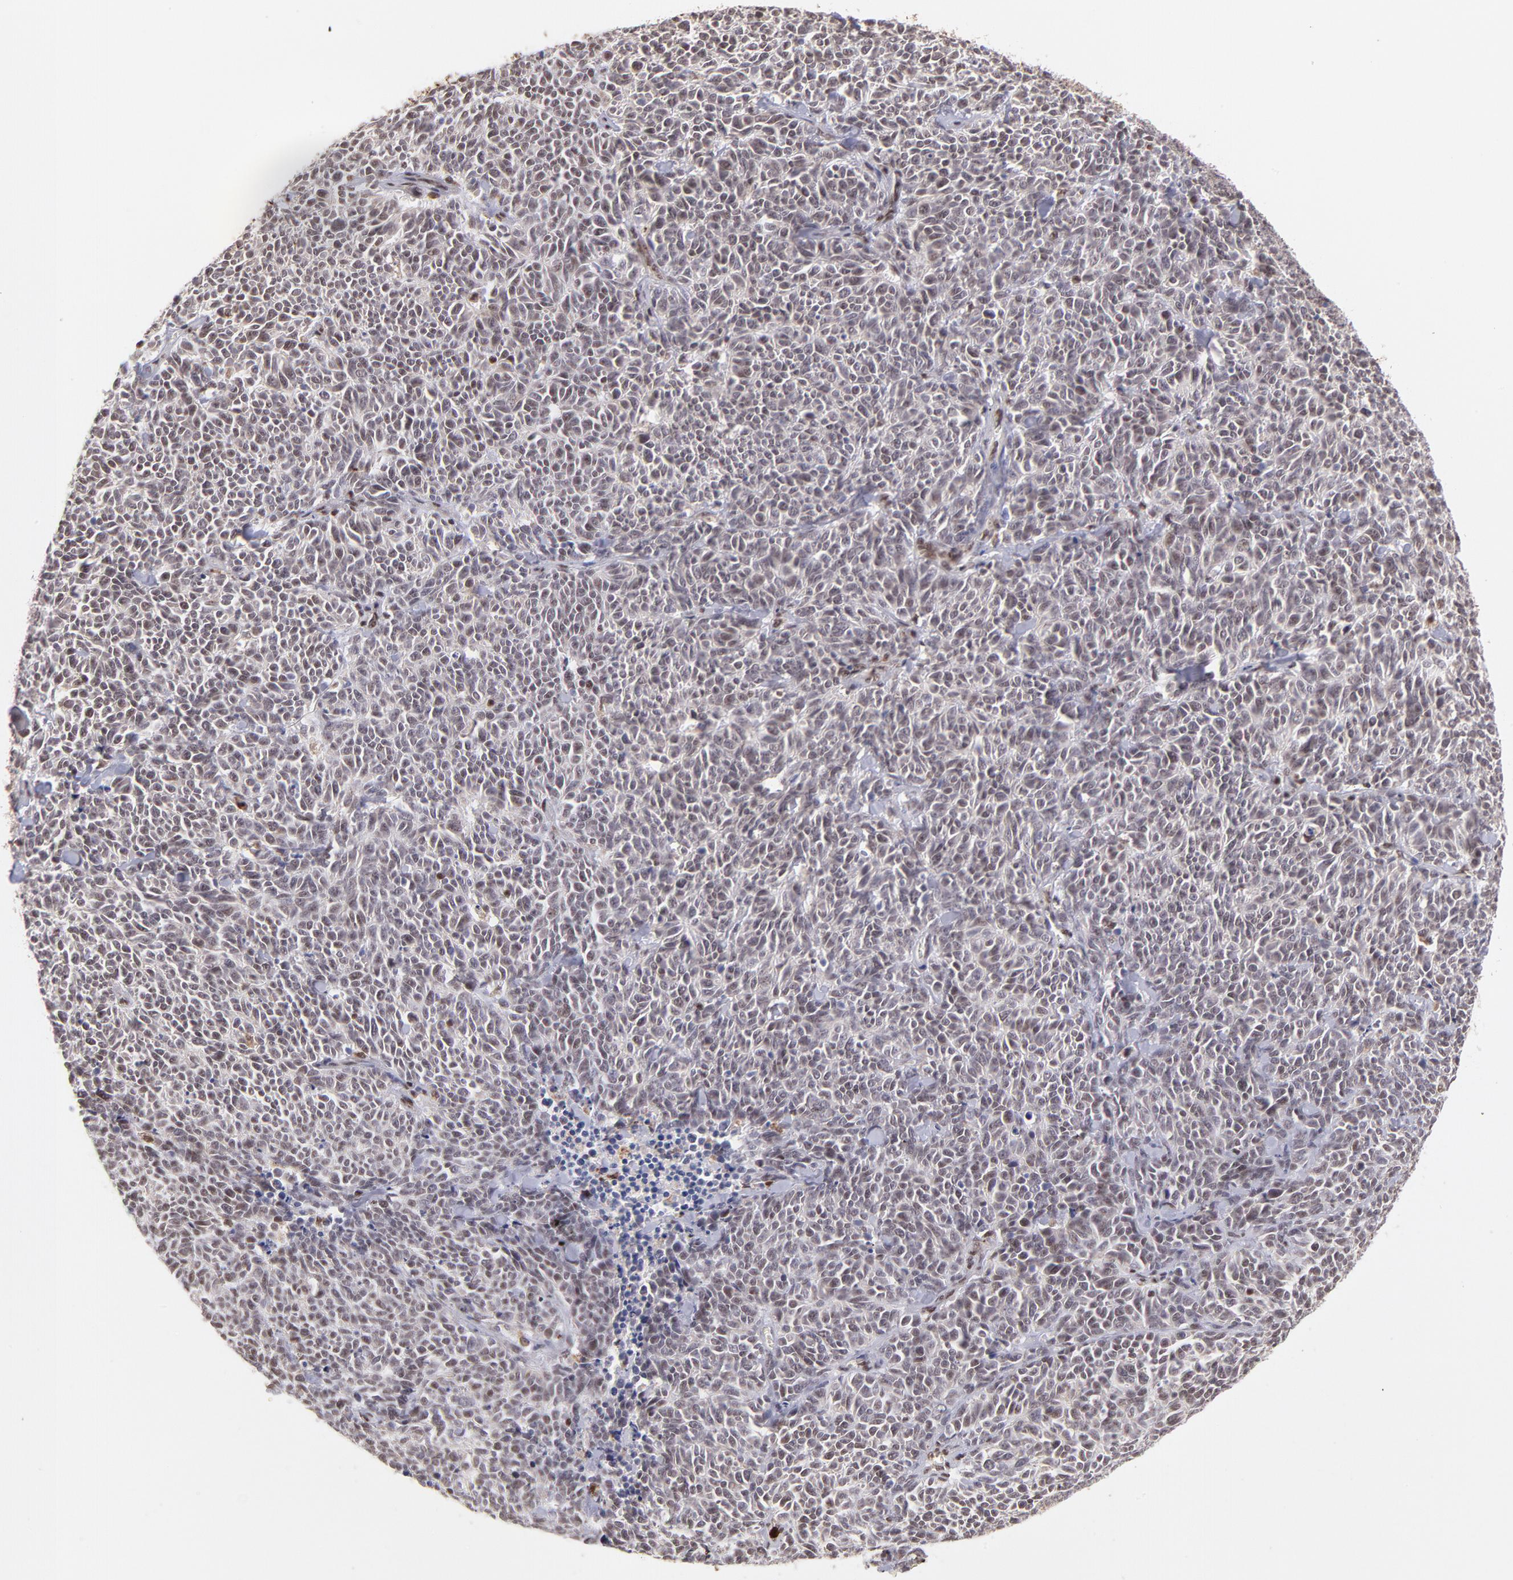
{"staining": {"intensity": "weak", "quantity": ">75%", "location": "cytoplasmic/membranous,nuclear"}, "tissue": "lung cancer", "cell_type": "Tumor cells", "image_type": "cancer", "snomed": [{"axis": "morphology", "description": "Neoplasm, malignant, NOS"}, {"axis": "topography", "description": "Lung"}], "caption": "Protein staining reveals weak cytoplasmic/membranous and nuclear expression in approximately >75% of tumor cells in malignant neoplasm (lung). The staining was performed using DAB (3,3'-diaminobenzidine) to visualize the protein expression in brown, while the nuclei were stained in blue with hematoxylin (Magnification: 20x).", "gene": "ZFX", "patient": {"sex": "female", "age": 58}}